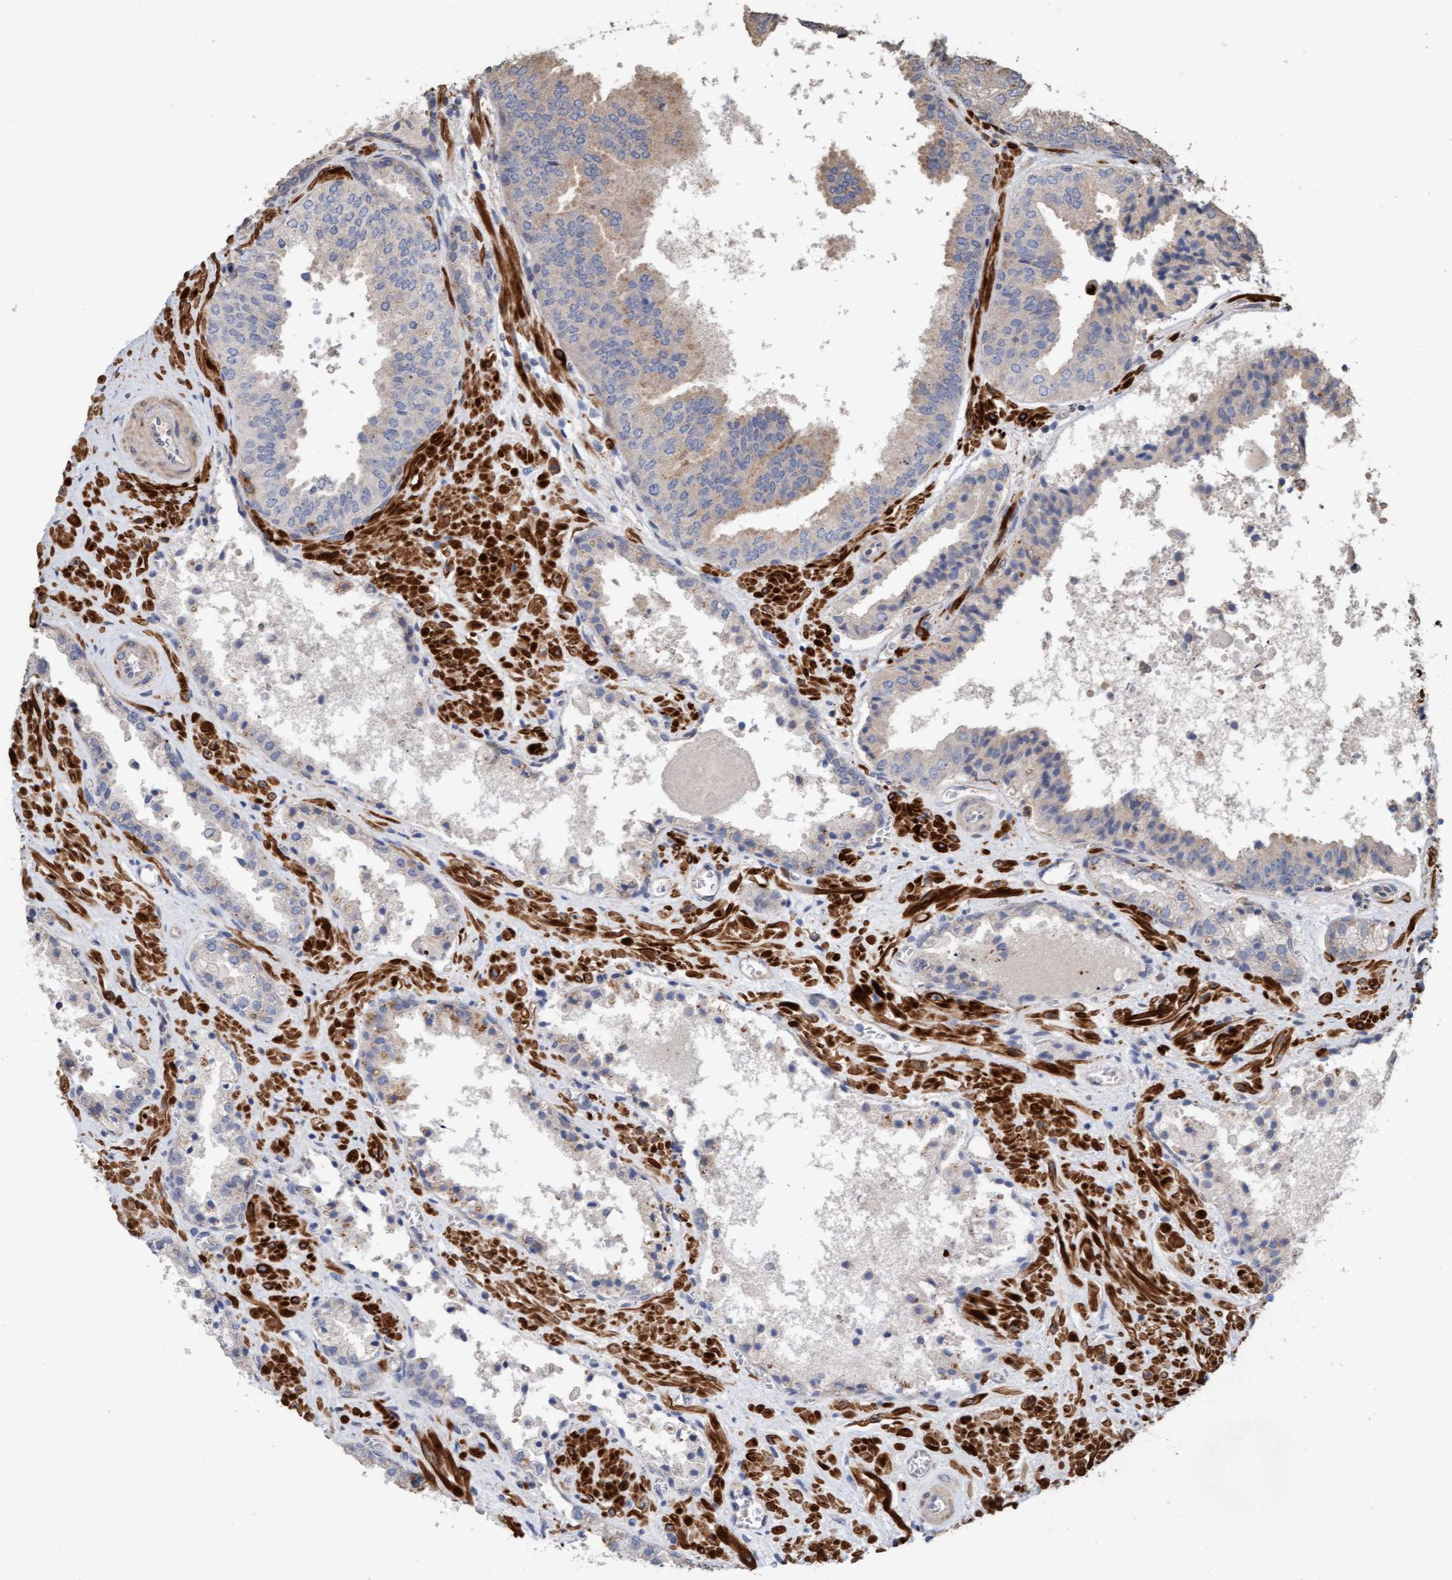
{"staining": {"intensity": "negative", "quantity": "none", "location": "none"}, "tissue": "prostate cancer", "cell_type": "Tumor cells", "image_type": "cancer", "snomed": [{"axis": "morphology", "description": "Adenocarcinoma, Low grade"}, {"axis": "topography", "description": "Prostate"}], "caption": "High power microscopy image of an immunohistochemistry (IHC) image of prostate cancer (adenocarcinoma (low-grade)), revealing no significant expression in tumor cells.", "gene": "LONRF1", "patient": {"sex": "male", "age": 71}}